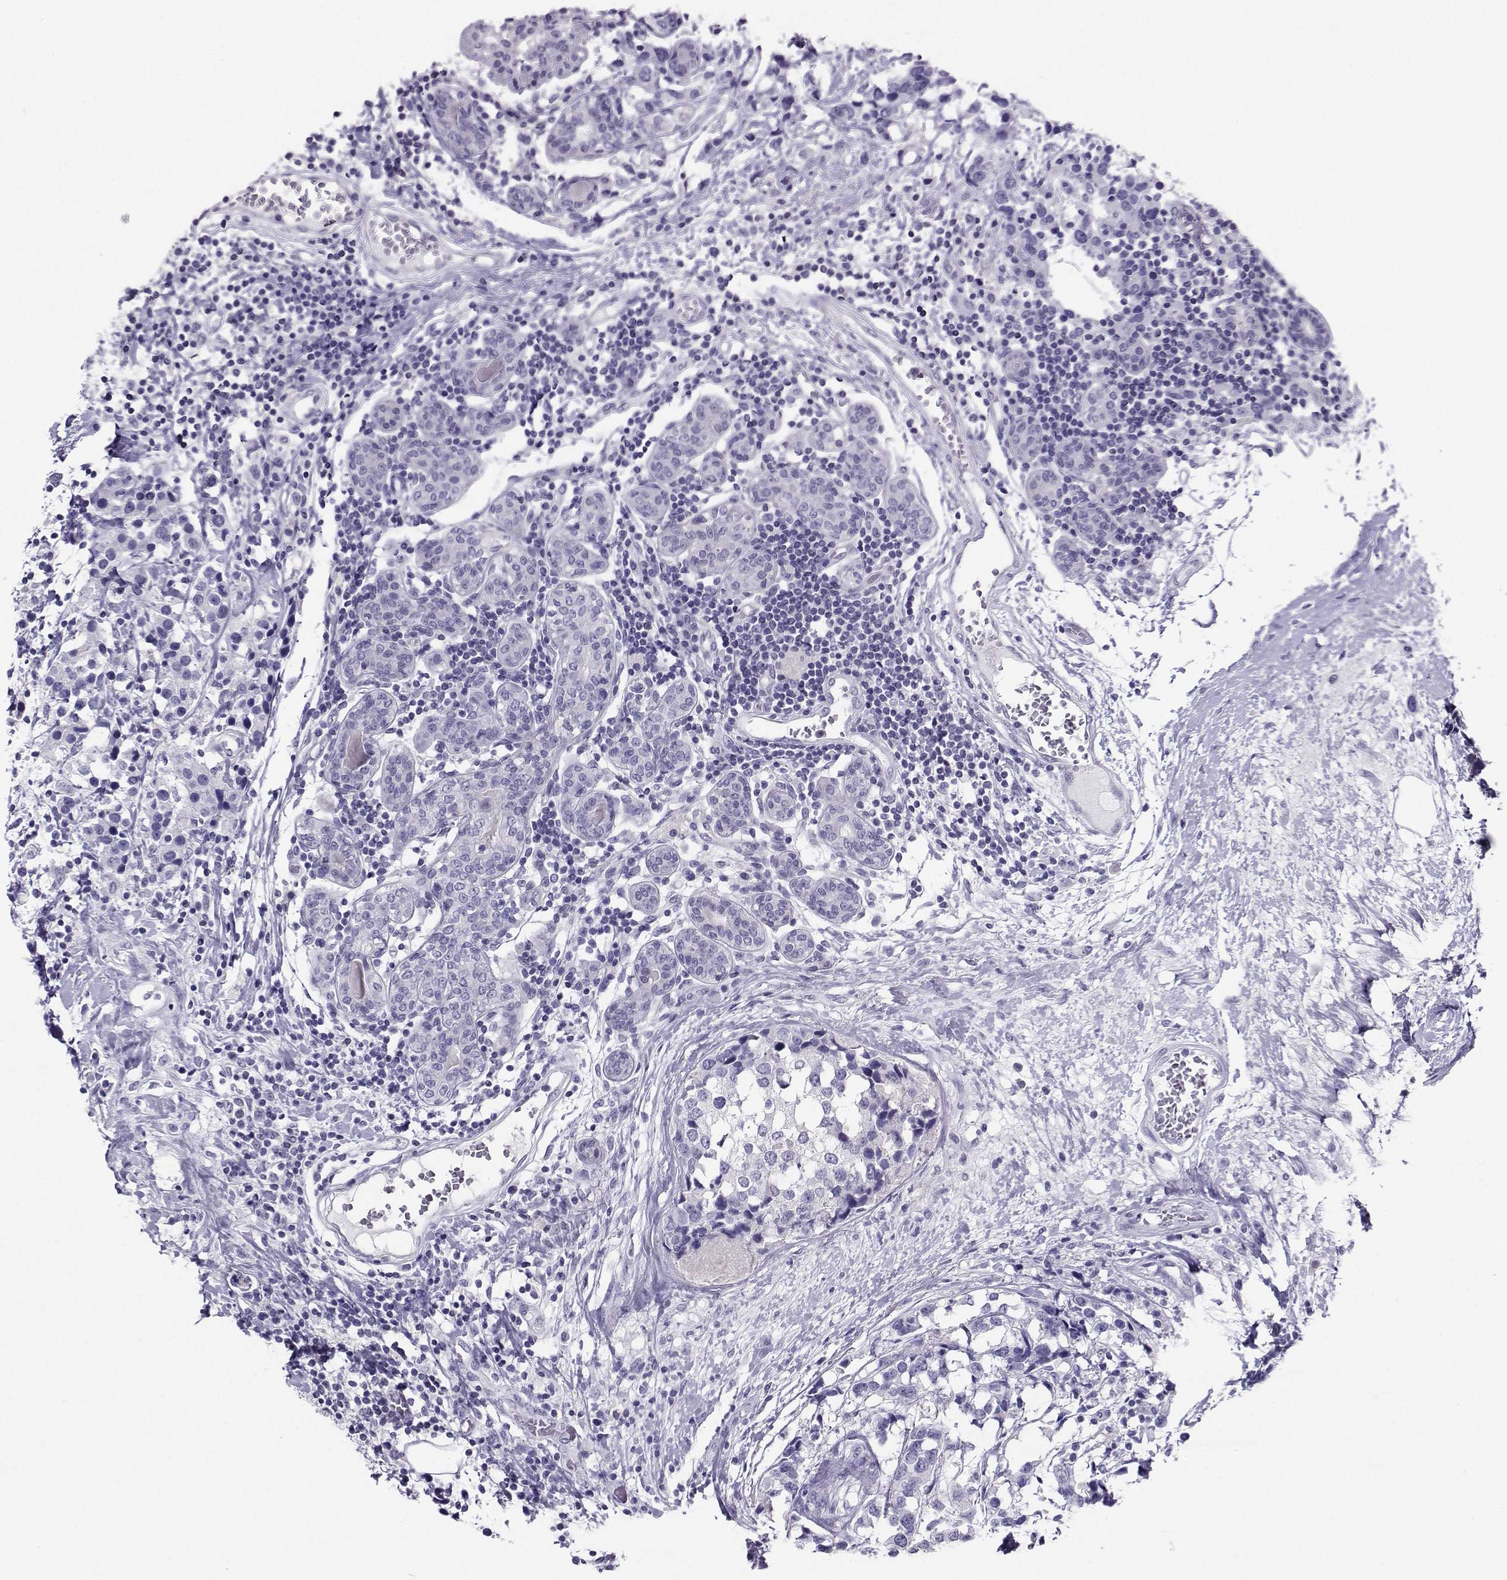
{"staining": {"intensity": "negative", "quantity": "none", "location": "none"}, "tissue": "breast cancer", "cell_type": "Tumor cells", "image_type": "cancer", "snomed": [{"axis": "morphology", "description": "Lobular carcinoma"}, {"axis": "topography", "description": "Breast"}], "caption": "Immunohistochemical staining of breast cancer exhibits no significant staining in tumor cells.", "gene": "PGK1", "patient": {"sex": "female", "age": 59}}